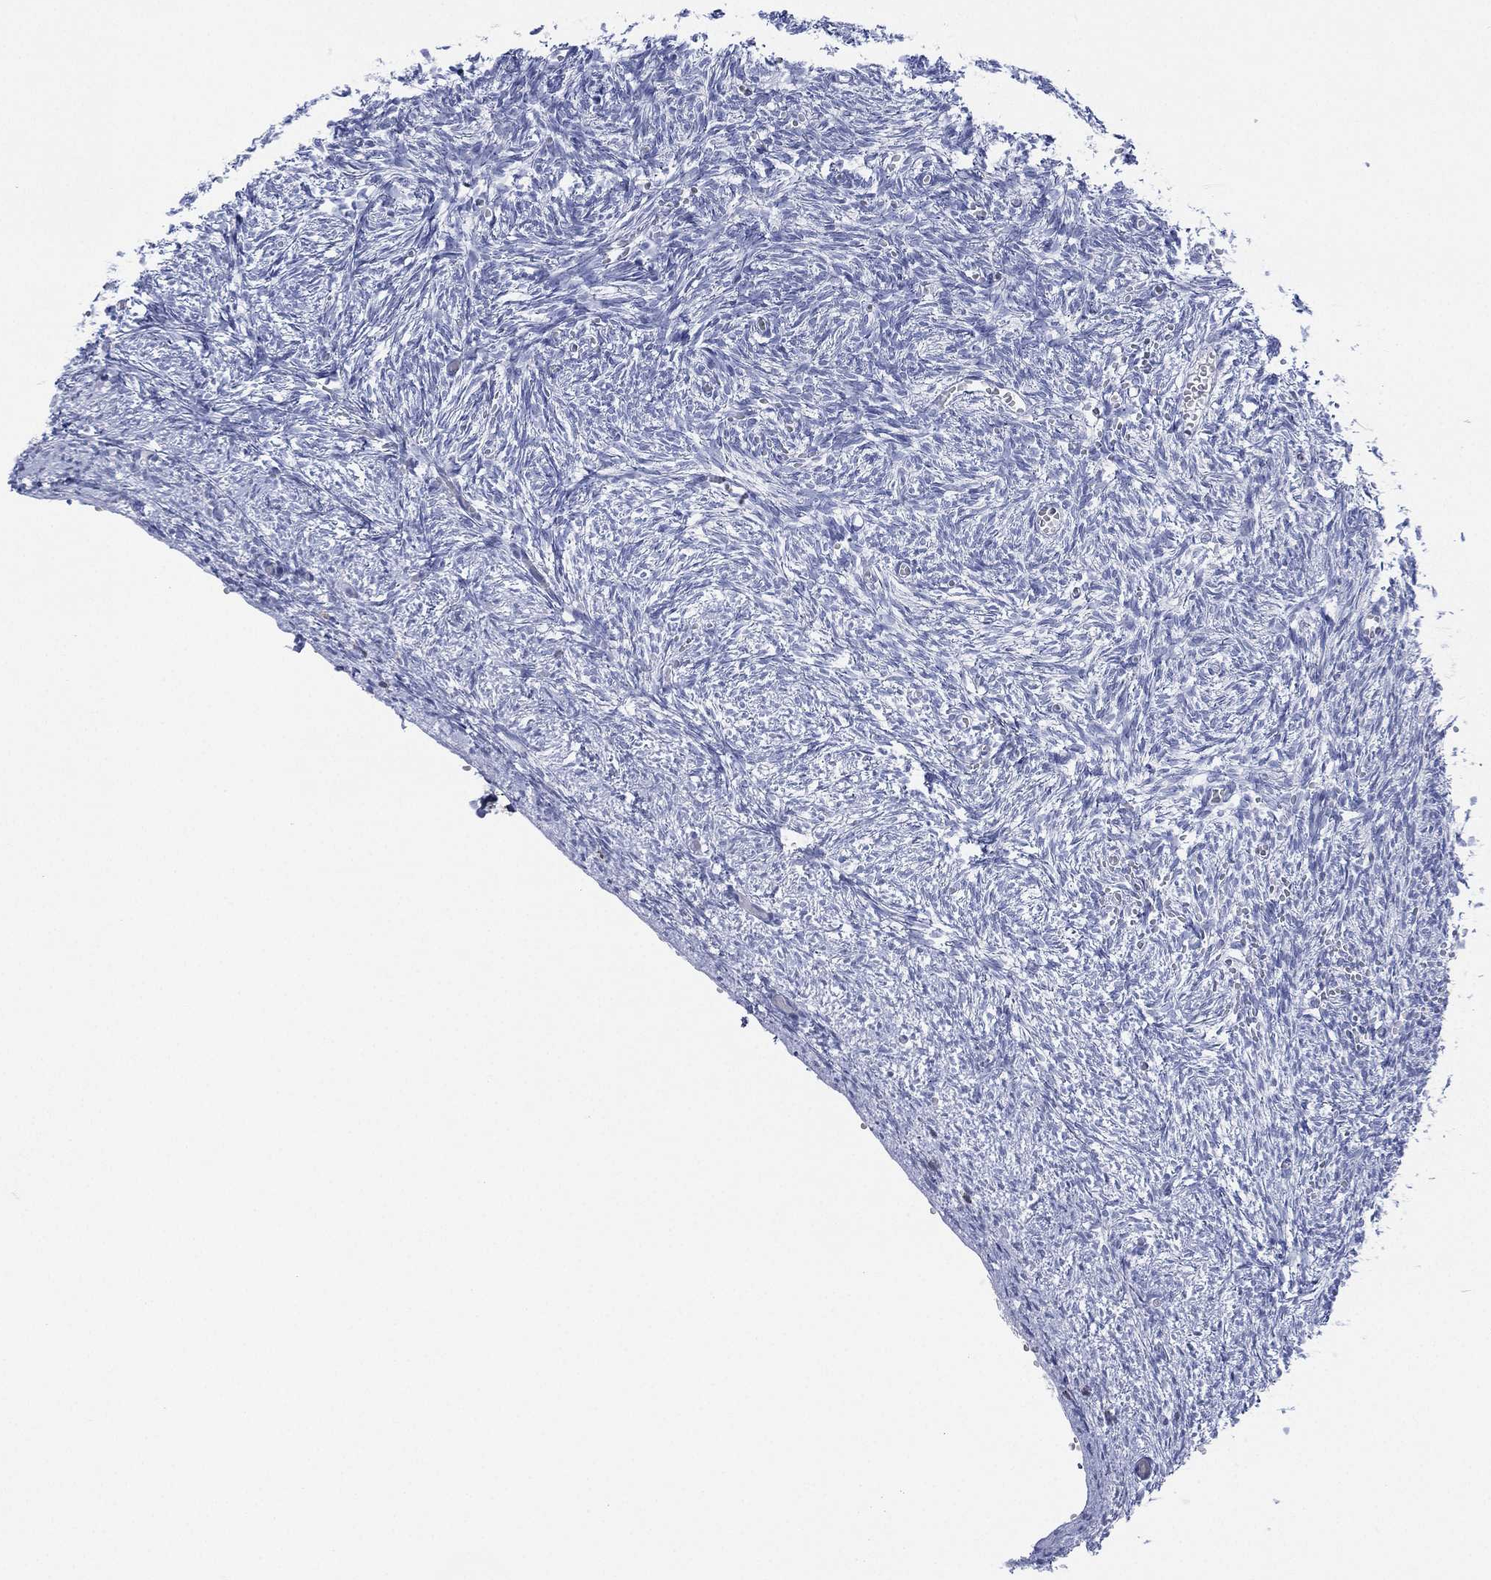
{"staining": {"intensity": "negative", "quantity": "none", "location": "none"}, "tissue": "ovary", "cell_type": "Ovarian stroma cells", "image_type": "normal", "snomed": [{"axis": "morphology", "description": "Normal tissue, NOS"}, {"axis": "topography", "description": "Ovary"}], "caption": "Immunohistochemical staining of normal ovary shows no significant expression in ovarian stroma cells.", "gene": "SEPTIN1", "patient": {"sex": "female", "age": 43}}